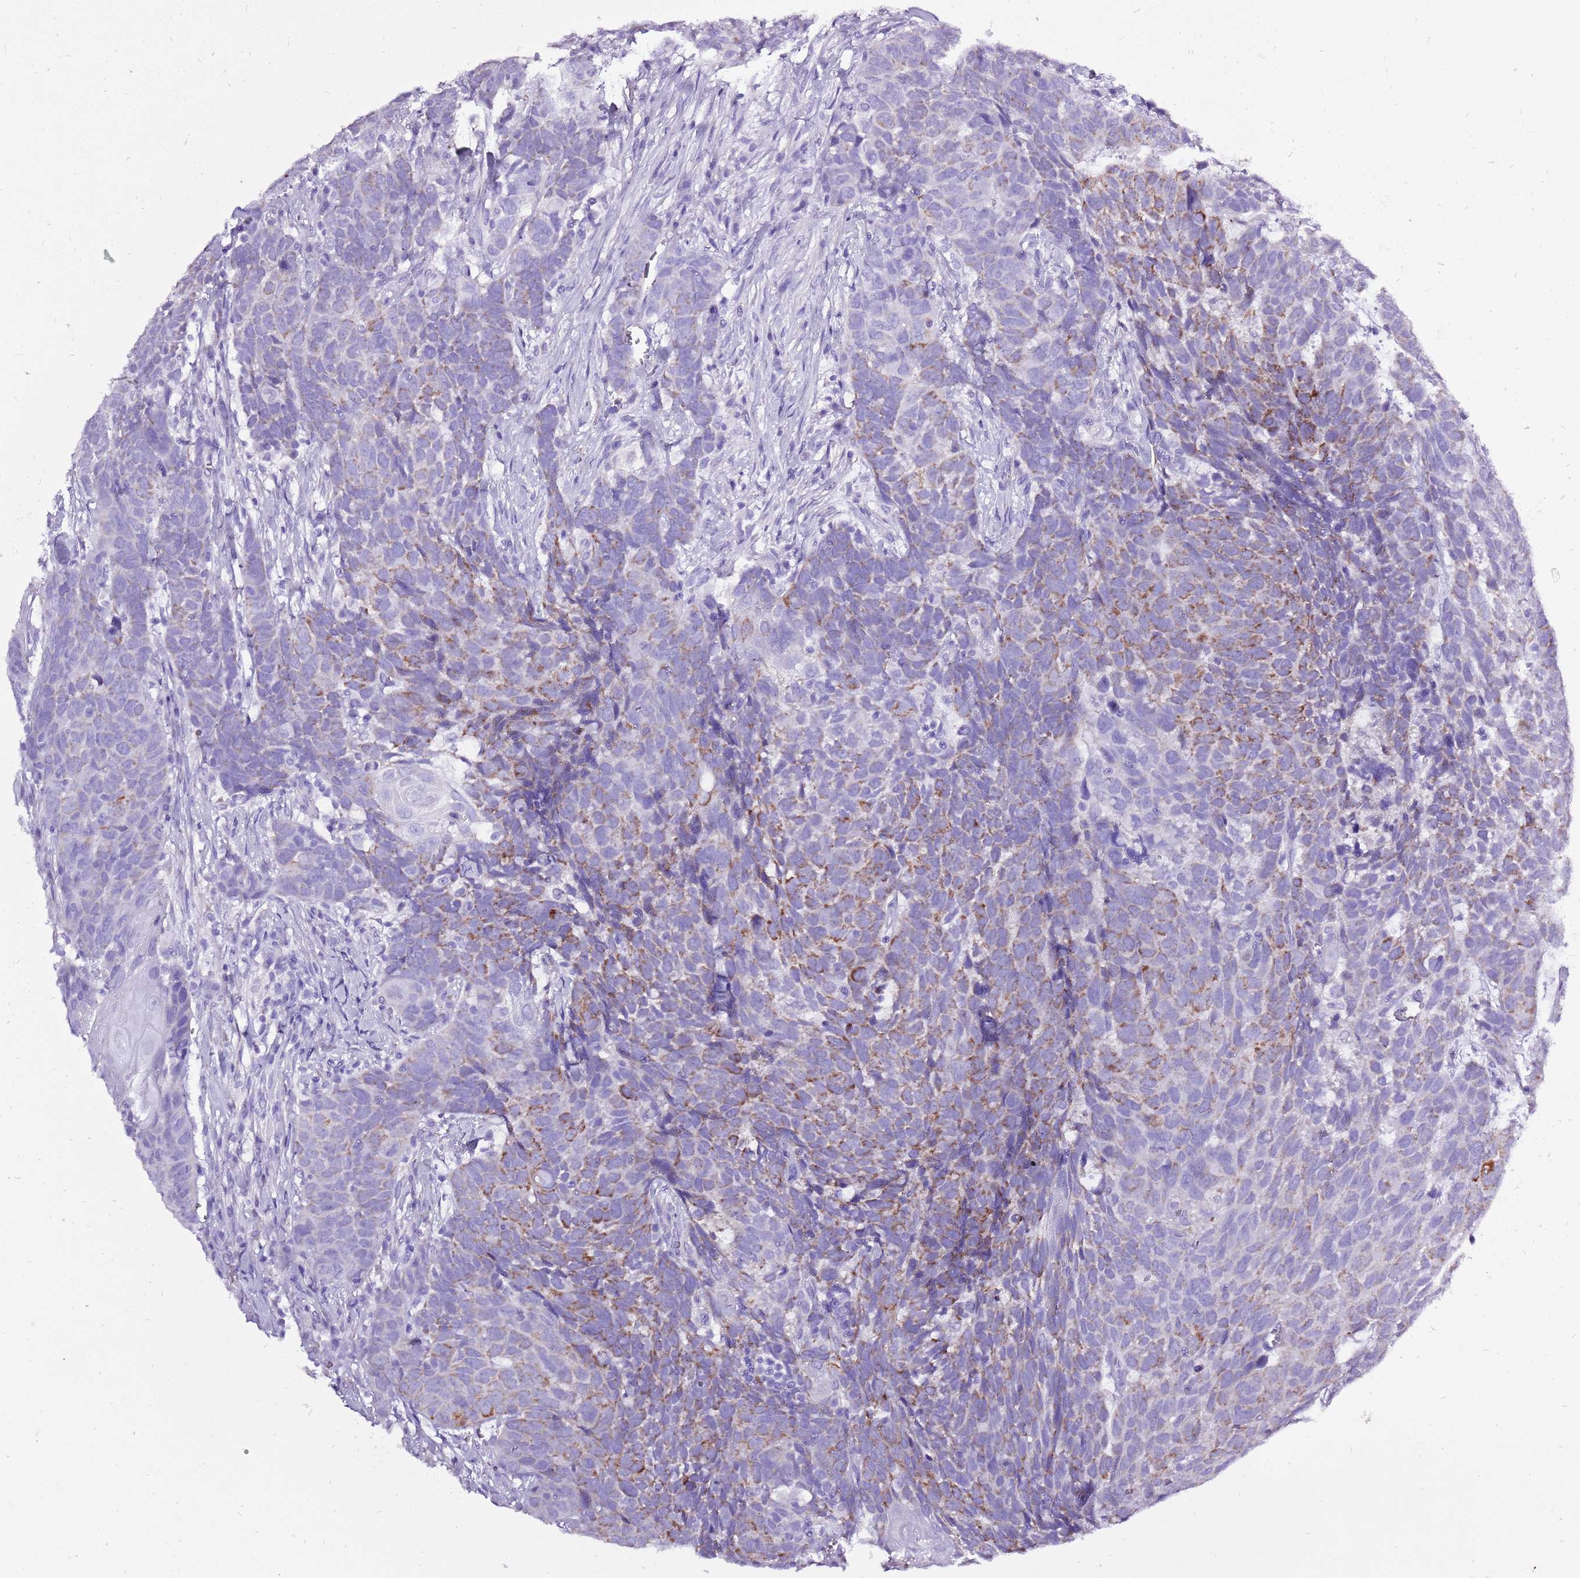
{"staining": {"intensity": "moderate", "quantity": "<25%", "location": "cytoplasmic/membranous"}, "tissue": "head and neck cancer", "cell_type": "Tumor cells", "image_type": "cancer", "snomed": [{"axis": "morphology", "description": "Squamous cell carcinoma, NOS"}, {"axis": "topography", "description": "Head-Neck"}], "caption": "Protein staining shows moderate cytoplasmic/membranous expression in approximately <25% of tumor cells in squamous cell carcinoma (head and neck).", "gene": "ACSS3", "patient": {"sex": "male", "age": 66}}